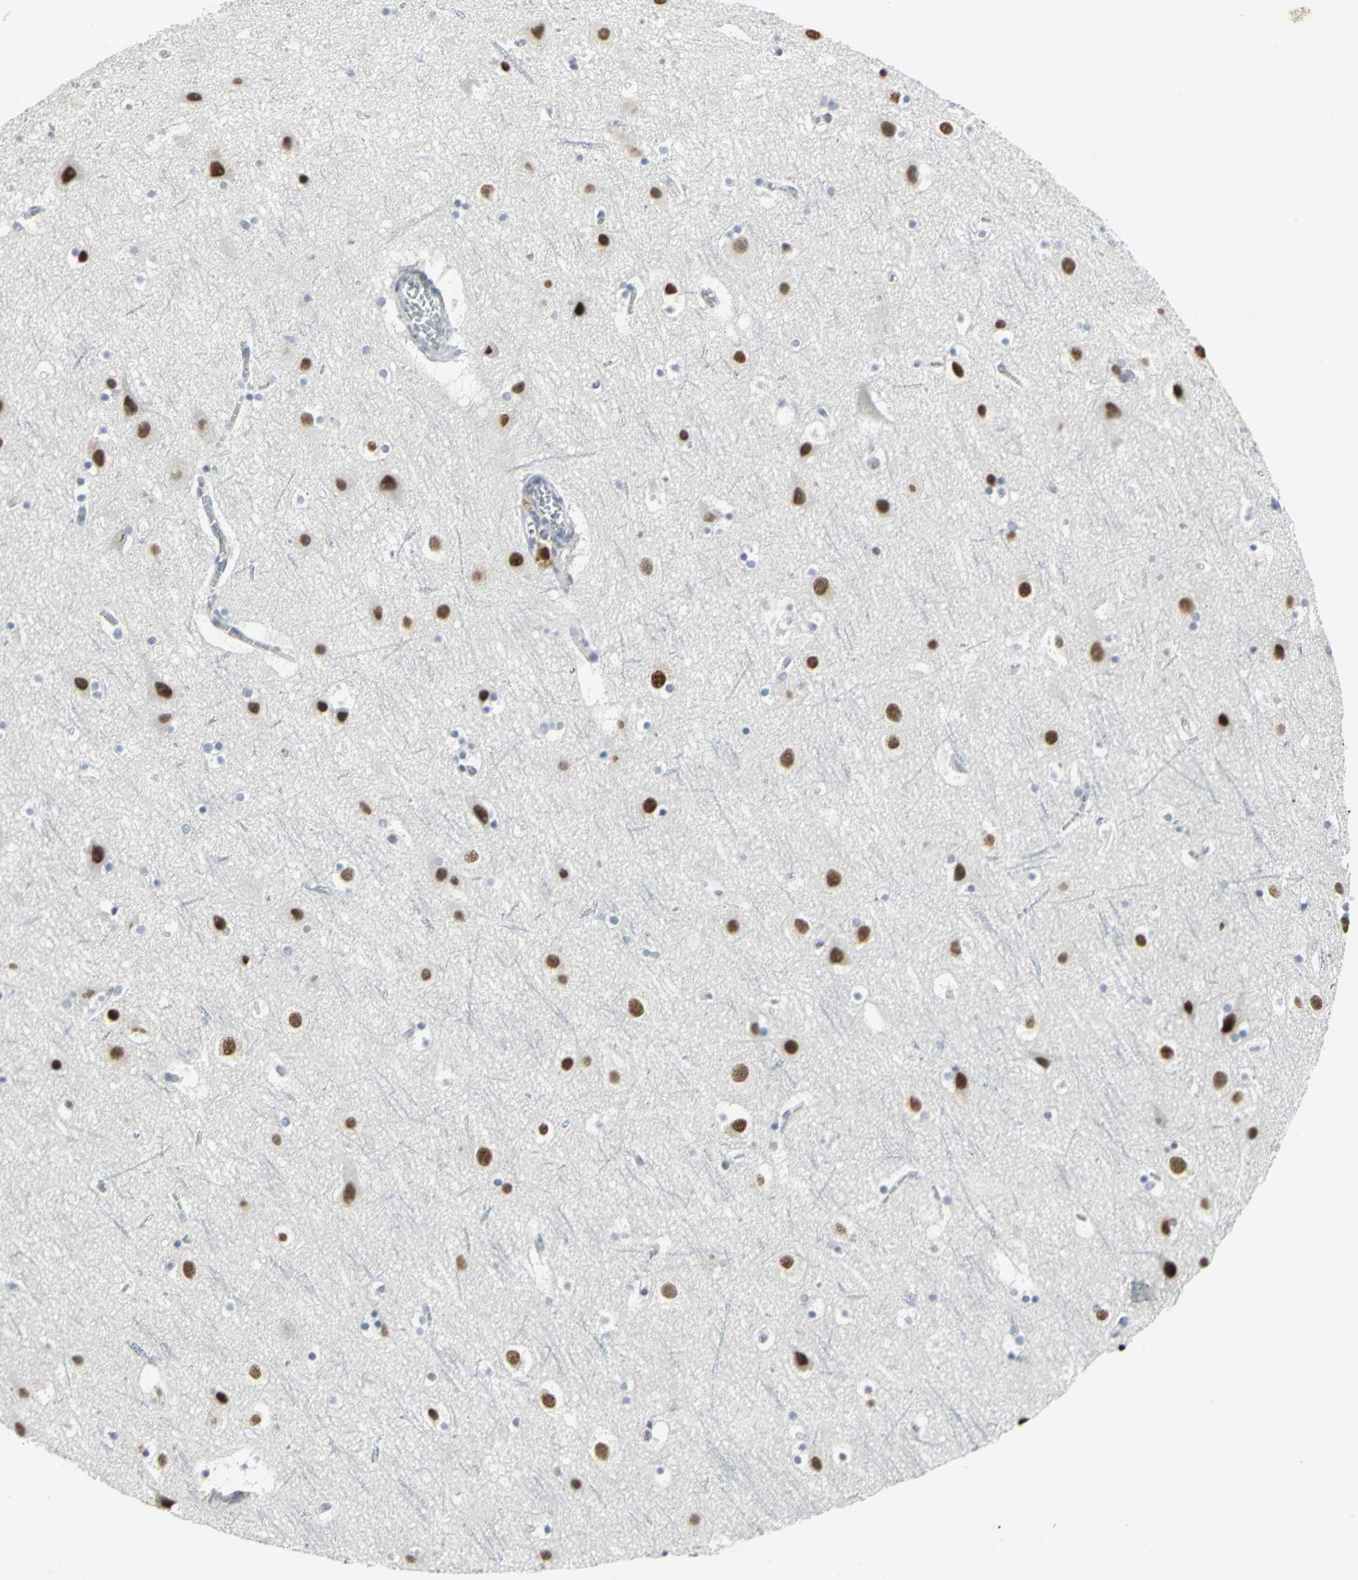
{"staining": {"intensity": "negative", "quantity": "none", "location": "none"}, "tissue": "cerebral cortex", "cell_type": "Endothelial cells", "image_type": "normal", "snomed": [{"axis": "morphology", "description": "Normal tissue, NOS"}, {"axis": "topography", "description": "Cerebral cortex"}], "caption": "The IHC photomicrograph has no significant expression in endothelial cells of cerebral cortex.", "gene": "ZIC1", "patient": {"sex": "male", "age": 45}}